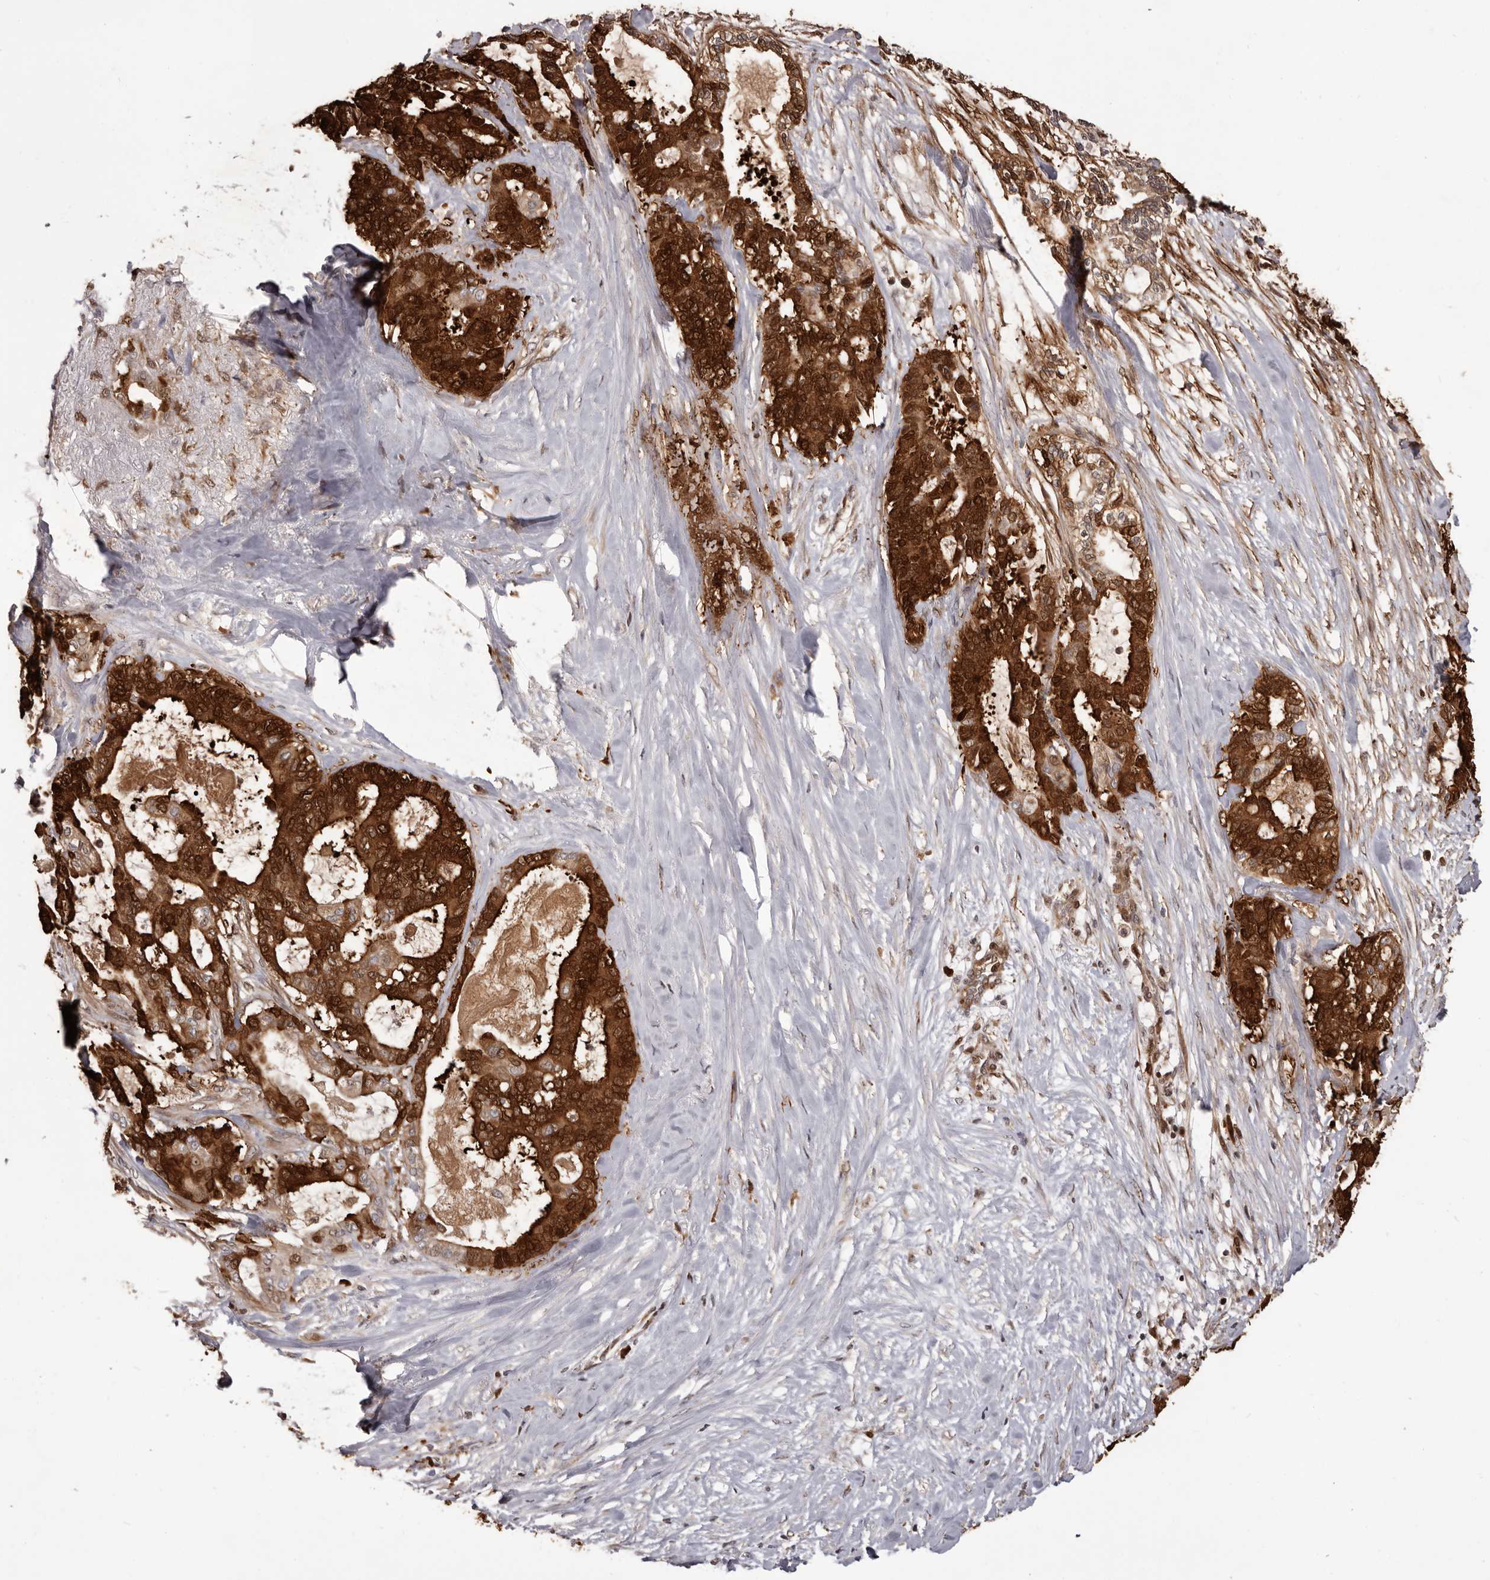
{"staining": {"intensity": "strong", "quantity": ">75%", "location": "cytoplasmic/membranous,nuclear"}, "tissue": "pancreatic cancer", "cell_type": "Tumor cells", "image_type": "cancer", "snomed": [{"axis": "morphology", "description": "Adenocarcinoma, NOS"}, {"axis": "topography", "description": "Pancreas"}], "caption": "Protein expression analysis of pancreatic adenocarcinoma exhibits strong cytoplasmic/membranous and nuclear positivity in about >75% of tumor cells. Immunohistochemistry stains the protein of interest in brown and the nuclei are stained blue.", "gene": "GFOD1", "patient": {"sex": "male", "age": 63}}